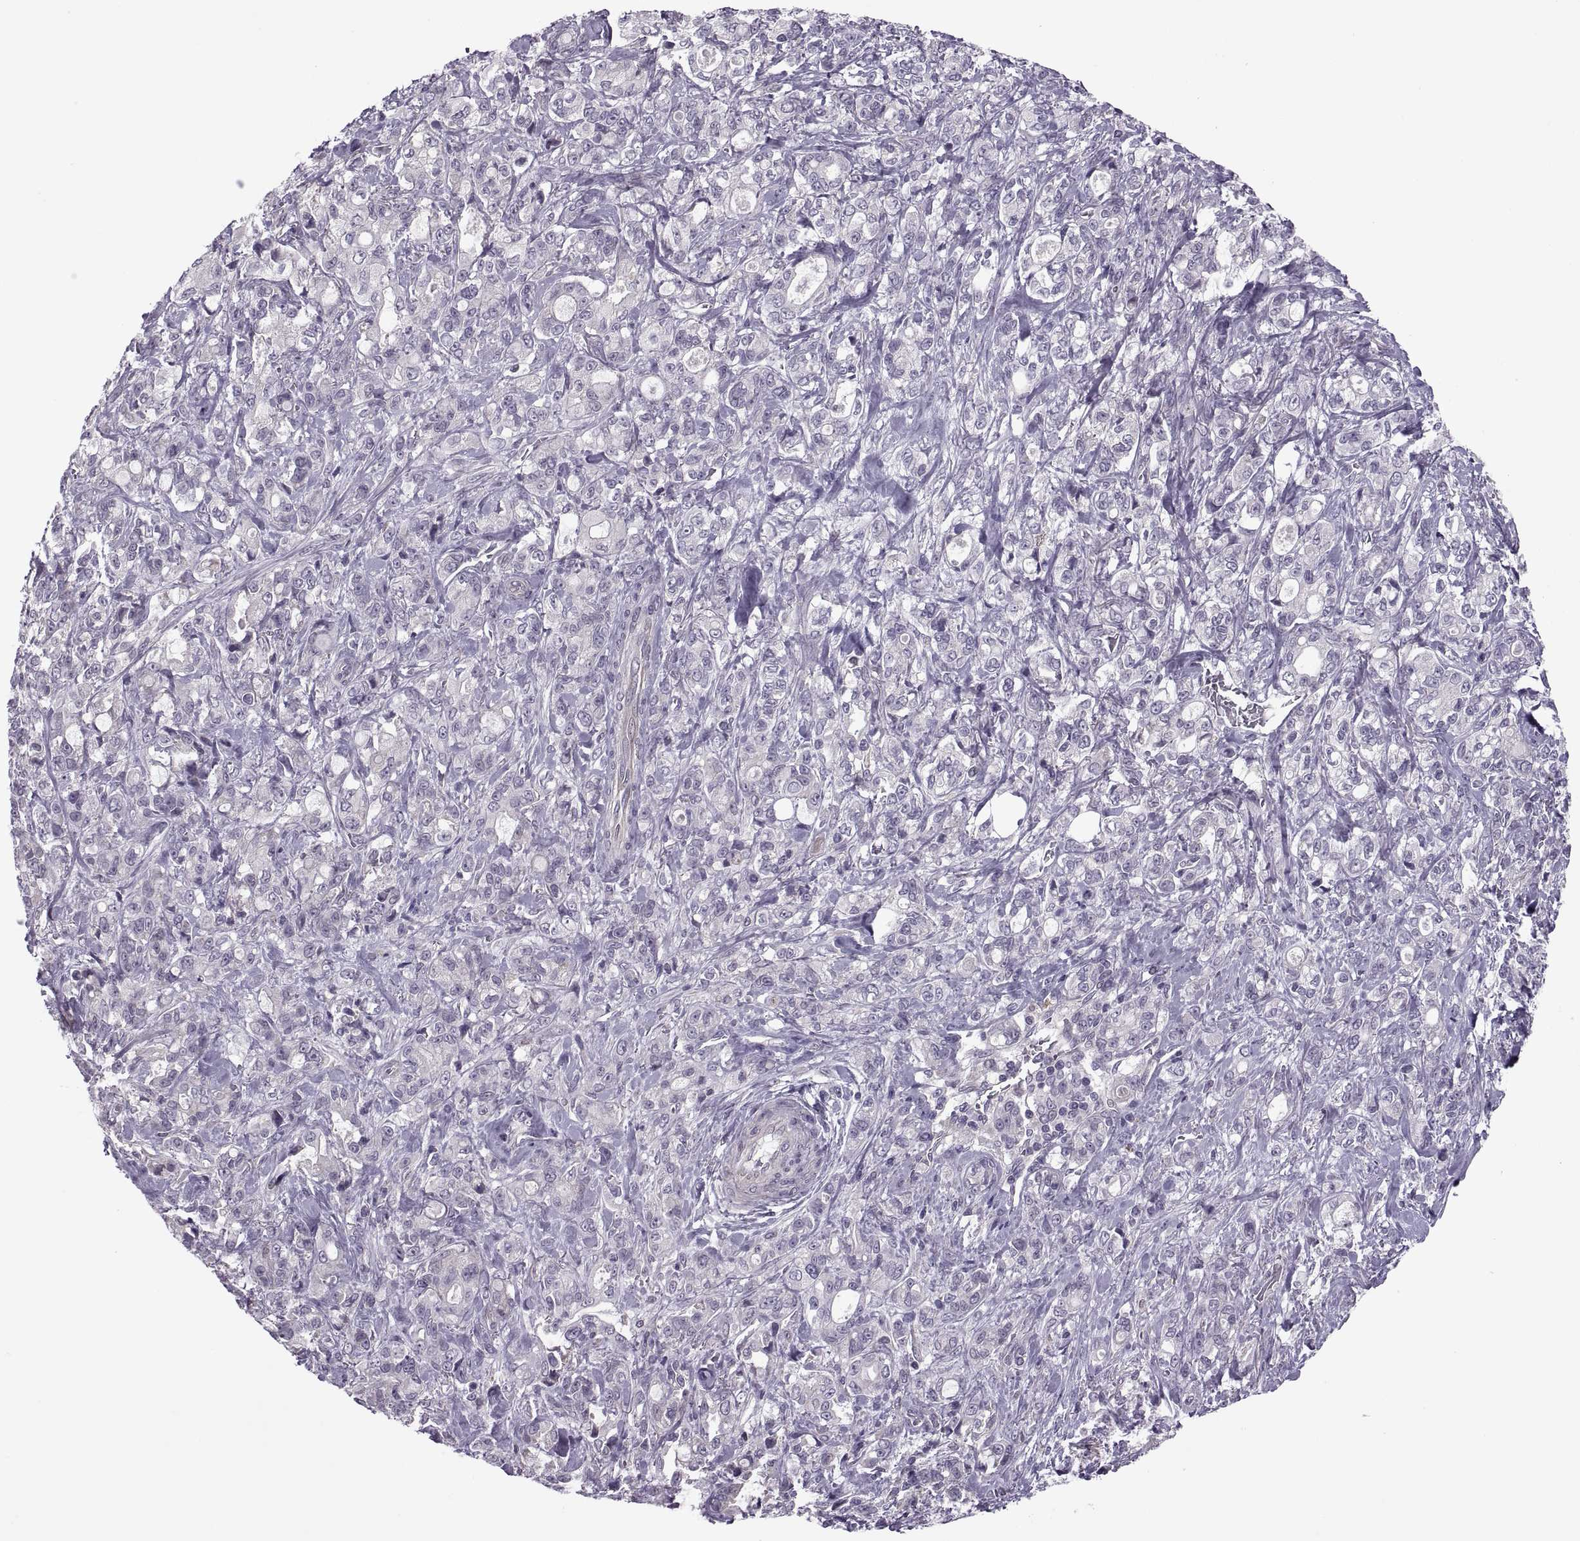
{"staining": {"intensity": "negative", "quantity": "none", "location": "none"}, "tissue": "stomach cancer", "cell_type": "Tumor cells", "image_type": "cancer", "snomed": [{"axis": "morphology", "description": "Adenocarcinoma, NOS"}, {"axis": "topography", "description": "Stomach"}], "caption": "The IHC image has no significant staining in tumor cells of stomach adenocarcinoma tissue.", "gene": "ODF3", "patient": {"sex": "male", "age": 63}}